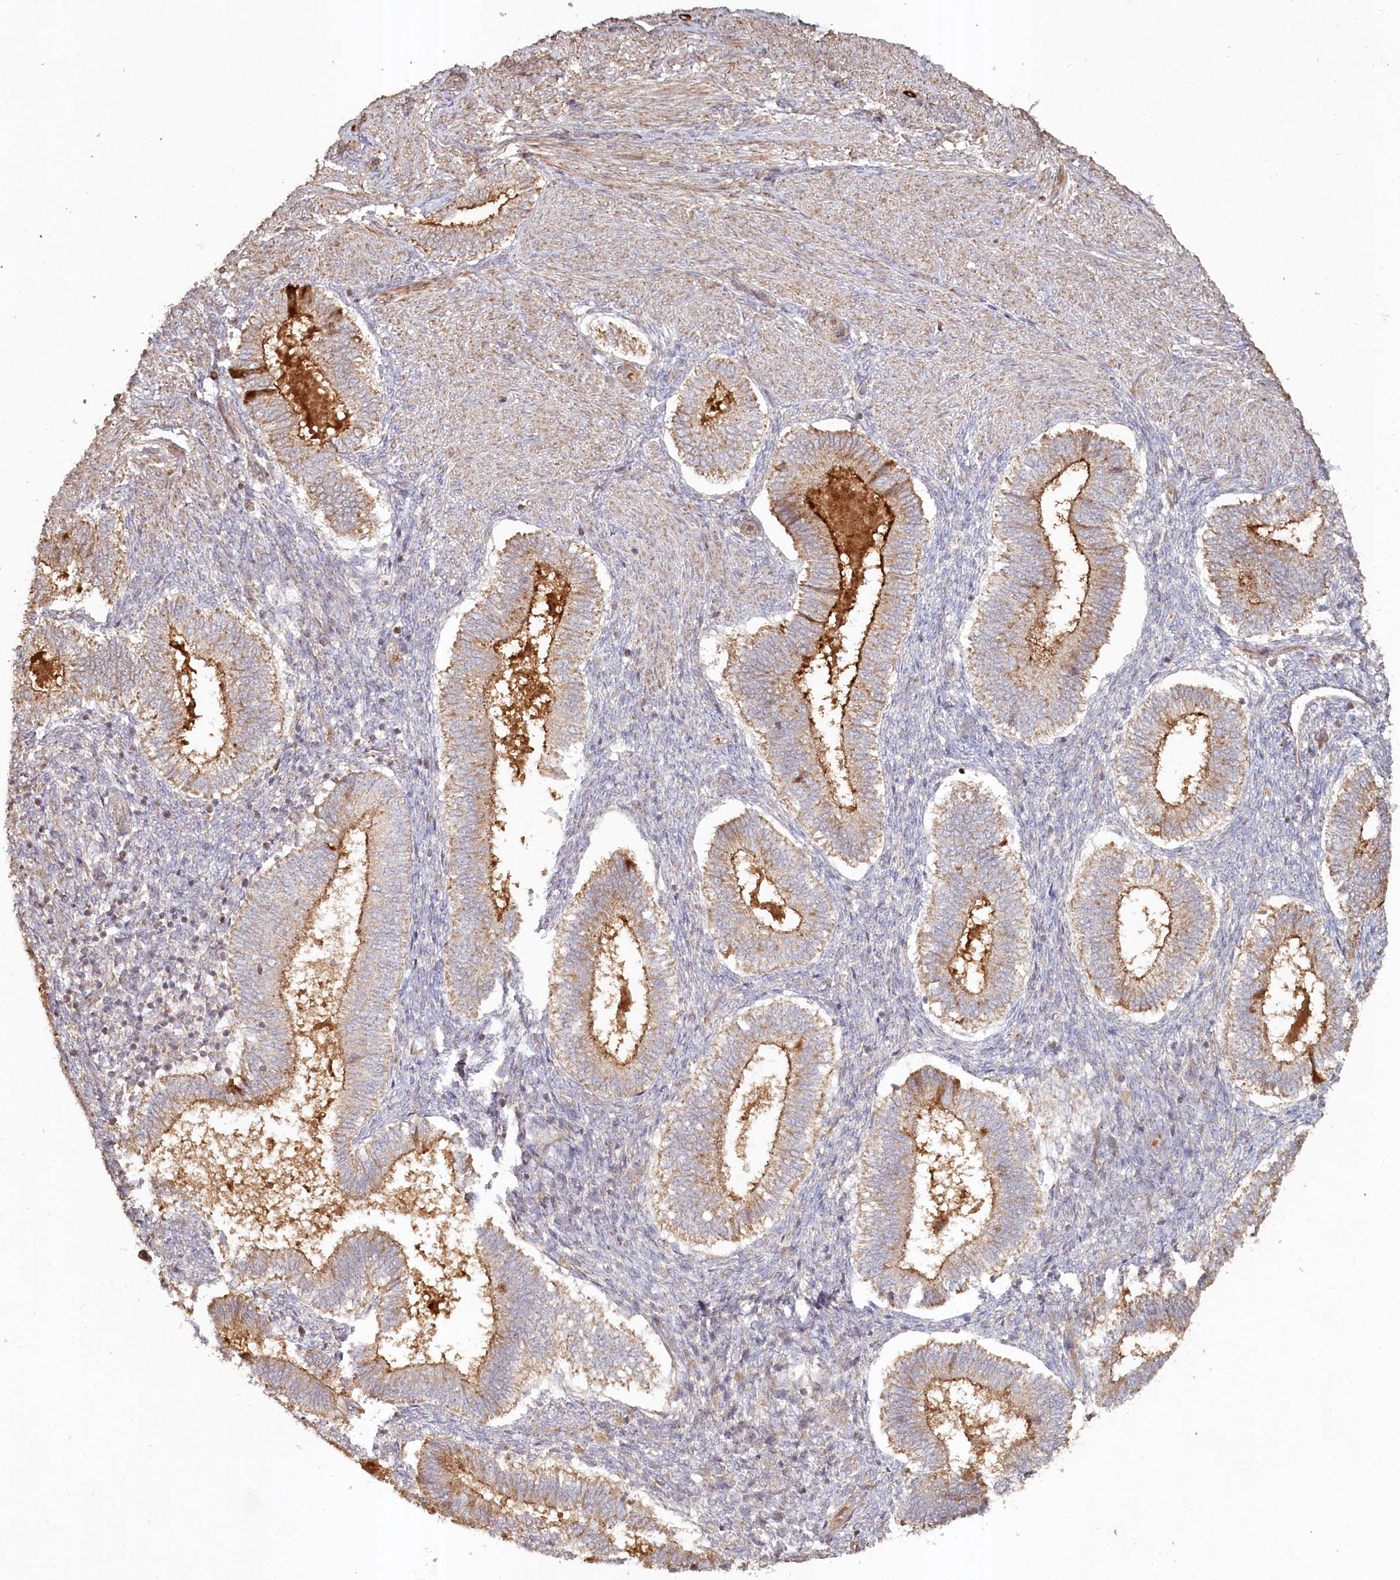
{"staining": {"intensity": "weak", "quantity": "25%-75%", "location": "cytoplasmic/membranous"}, "tissue": "endometrium", "cell_type": "Cells in endometrial stroma", "image_type": "normal", "snomed": [{"axis": "morphology", "description": "Normal tissue, NOS"}, {"axis": "topography", "description": "Endometrium"}], "caption": "Human endometrium stained for a protein (brown) shows weak cytoplasmic/membranous positive staining in approximately 25%-75% of cells in endometrial stroma.", "gene": "HAL", "patient": {"sex": "female", "age": 25}}